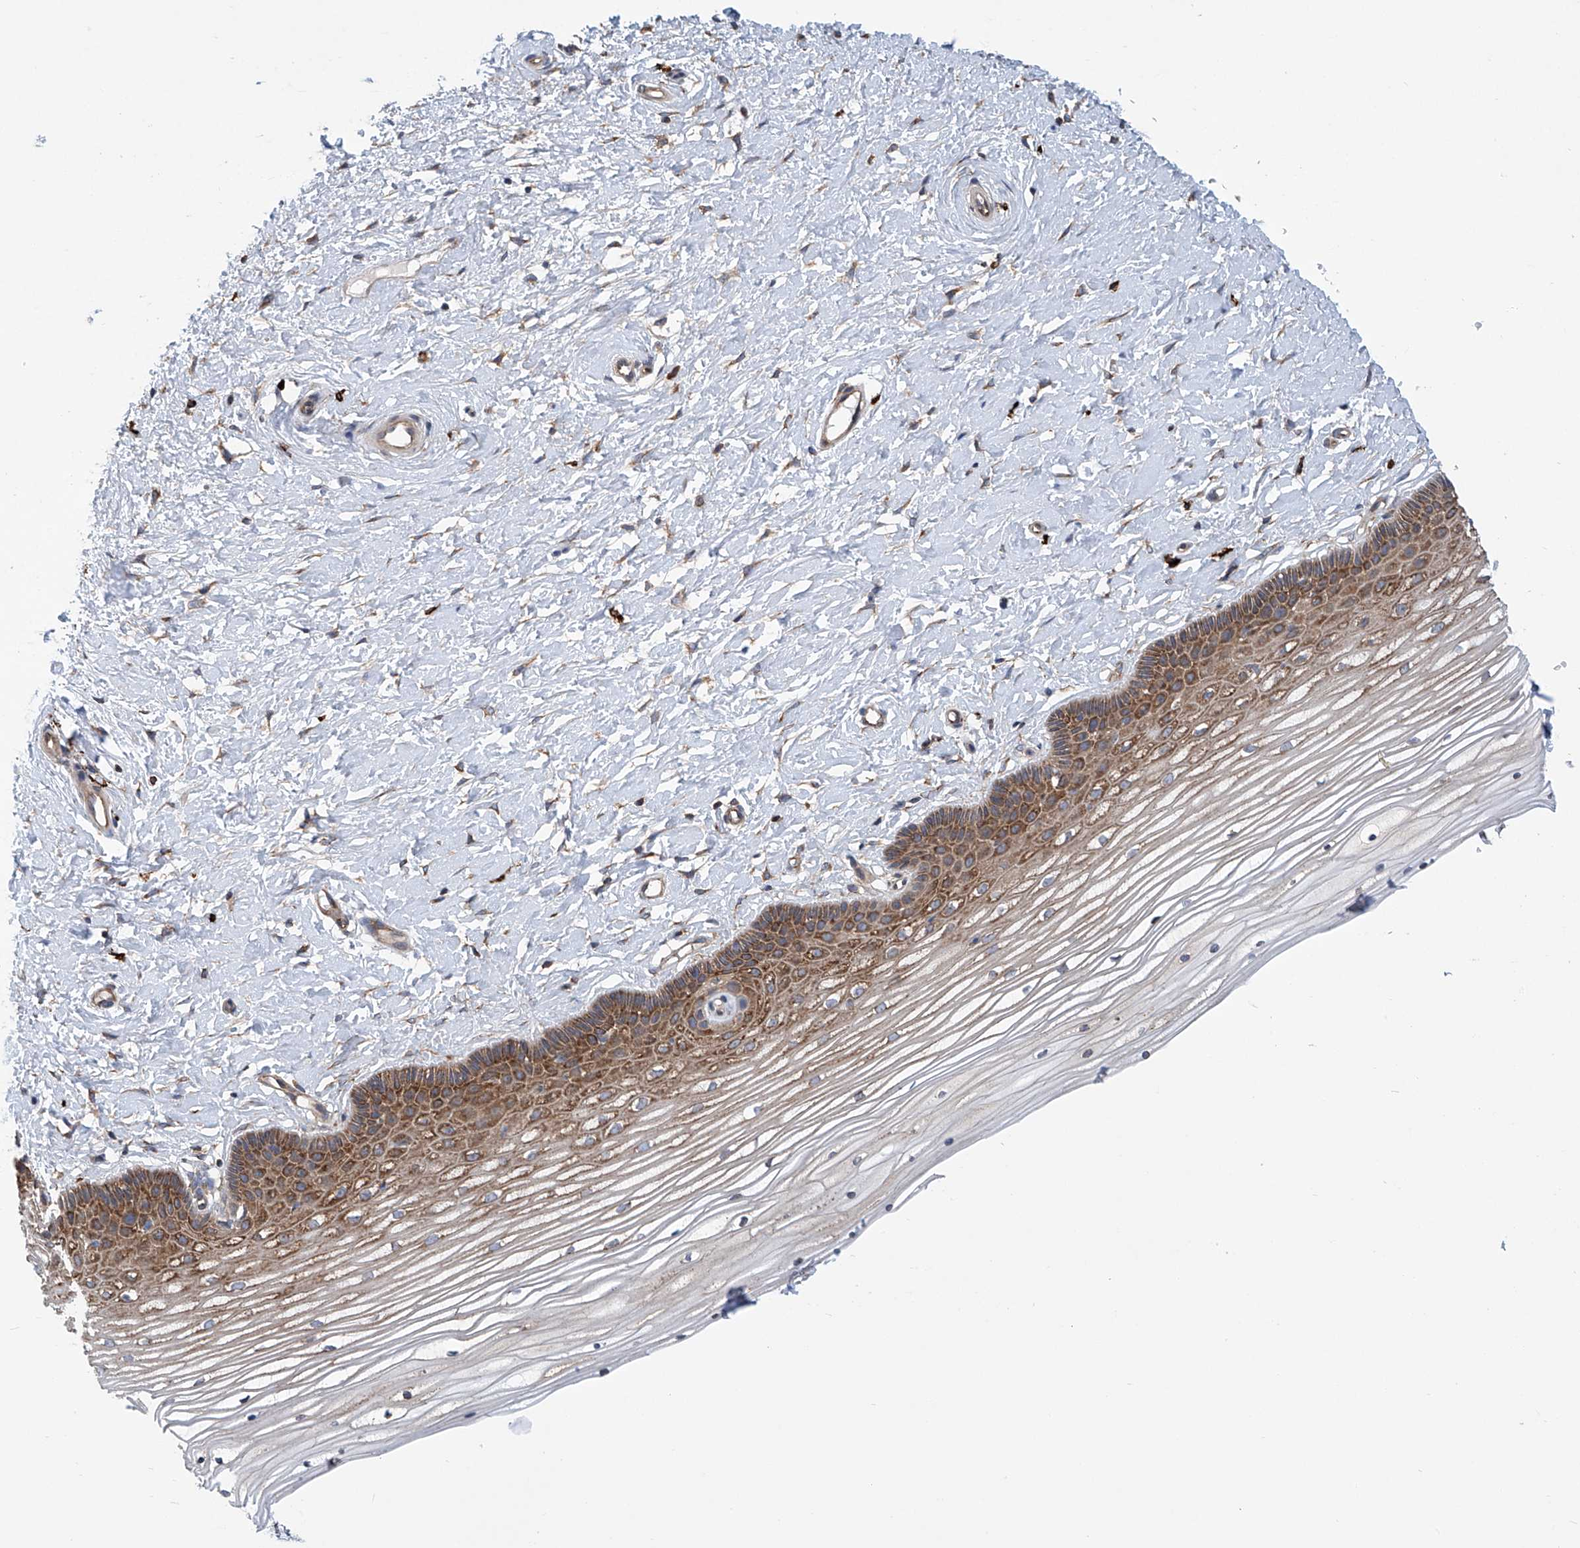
{"staining": {"intensity": "strong", "quantity": ">75%", "location": "cytoplasmic/membranous"}, "tissue": "vagina", "cell_type": "Squamous epithelial cells", "image_type": "normal", "snomed": [{"axis": "morphology", "description": "Normal tissue, NOS"}, {"axis": "topography", "description": "Vagina"}, {"axis": "topography", "description": "Cervix"}], "caption": "Squamous epithelial cells exhibit high levels of strong cytoplasmic/membranous expression in about >75% of cells in normal vagina. (IHC, brightfield microscopy, high magnification).", "gene": "SENP2", "patient": {"sex": "female", "age": 40}}